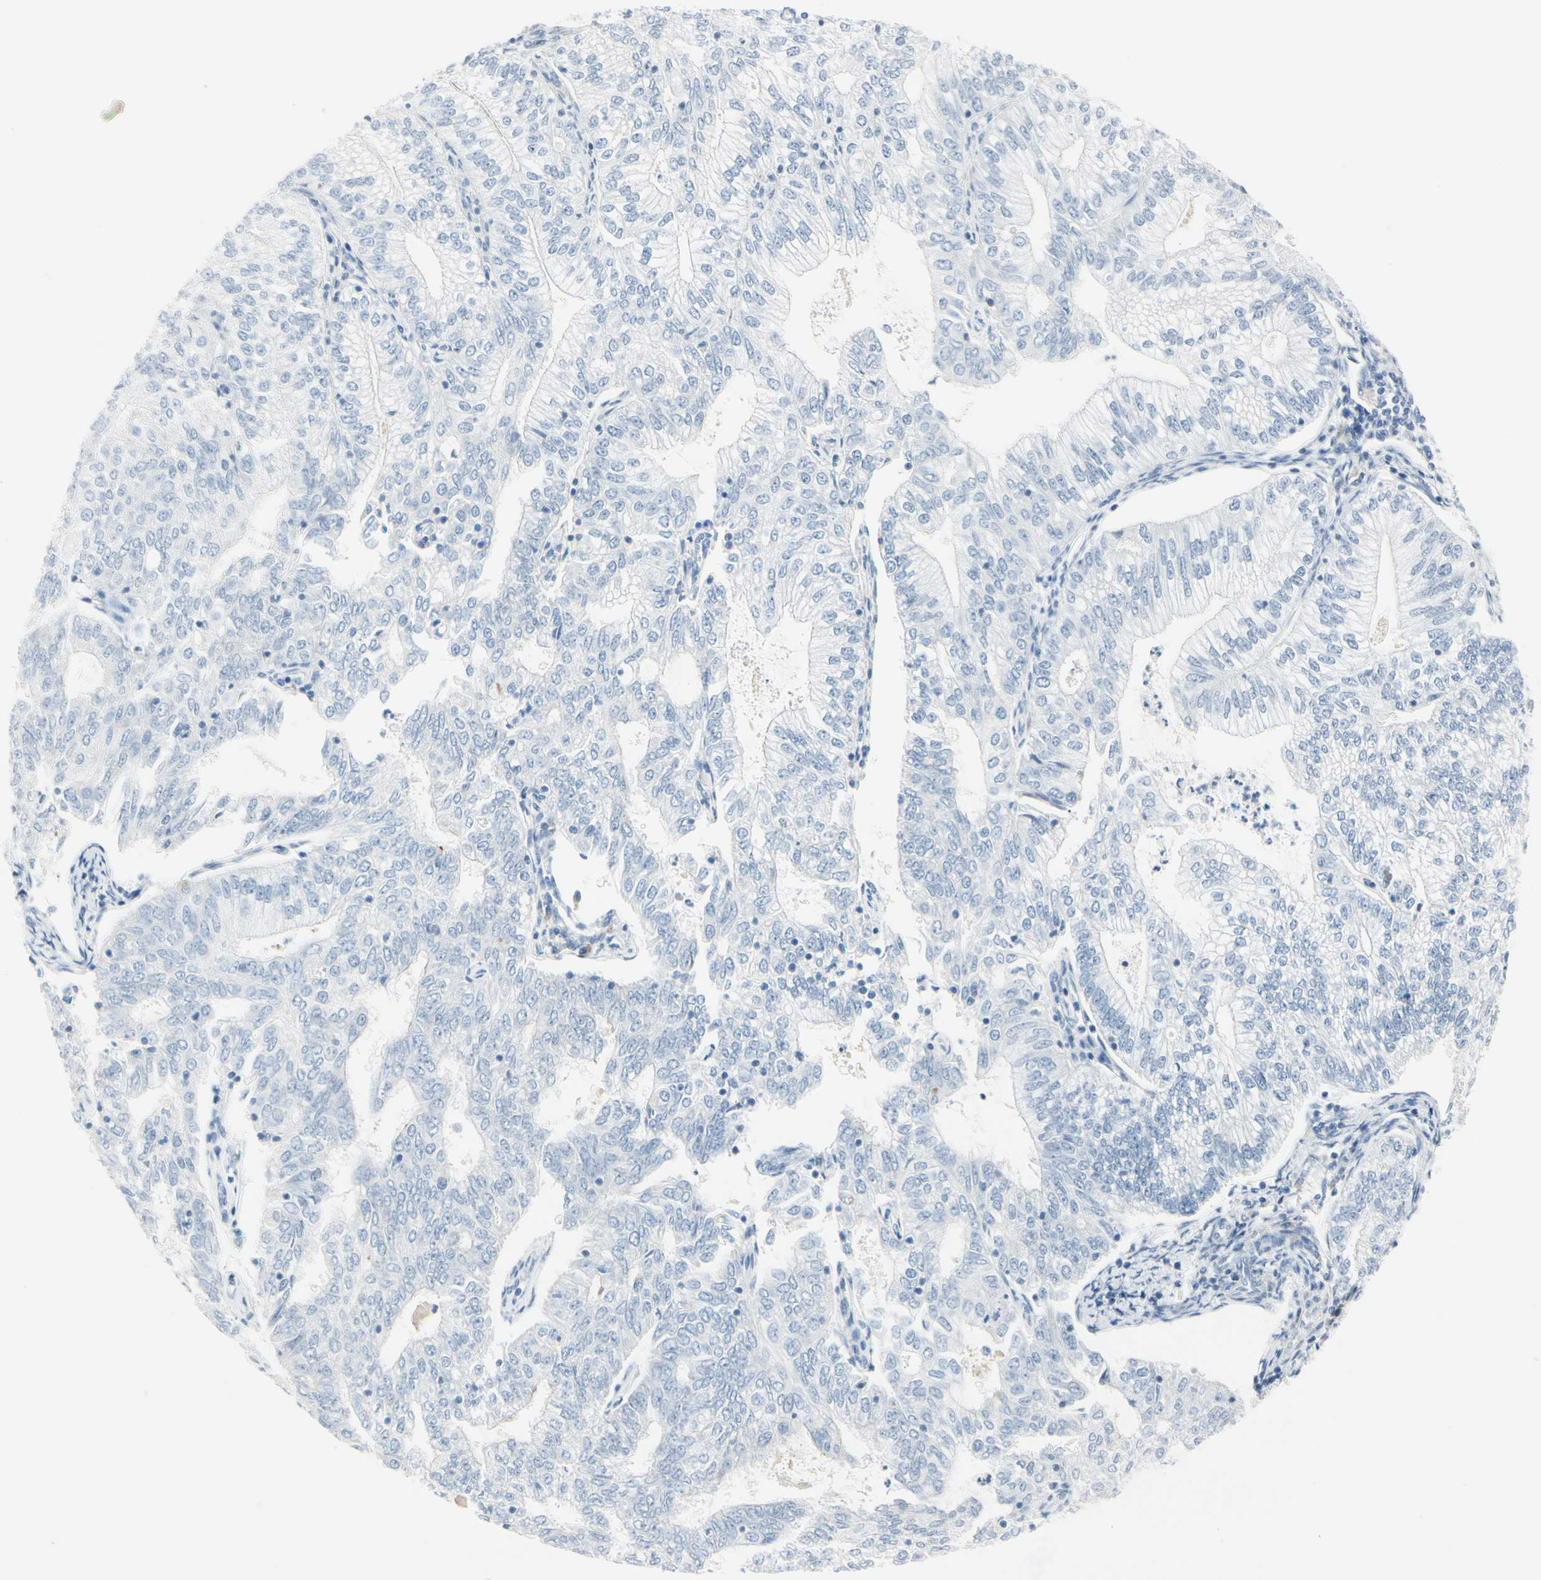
{"staining": {"intensity": "negative", "quantity": "none", "location": "none"}, "tissue": "endometrial cancer", "cell_type": "Tumor cells", "image_type": "cancer", "snomed": [{"axis": "morphology", "description": "Adenocarcinoma, NOS"}, {"axis": "topography", "description": "Endometrium"}], "caption": "Endometrial cancer was stained to show a protein in brown. There is no significant expression in tumor cells. Brightfield microscopy of immunohistochemistry stained with DAB (brown) and hematoxylin (blue), captured at high magnification.", "gene": "CDHR5", "patient": {"sex": "female", "age": 69}}